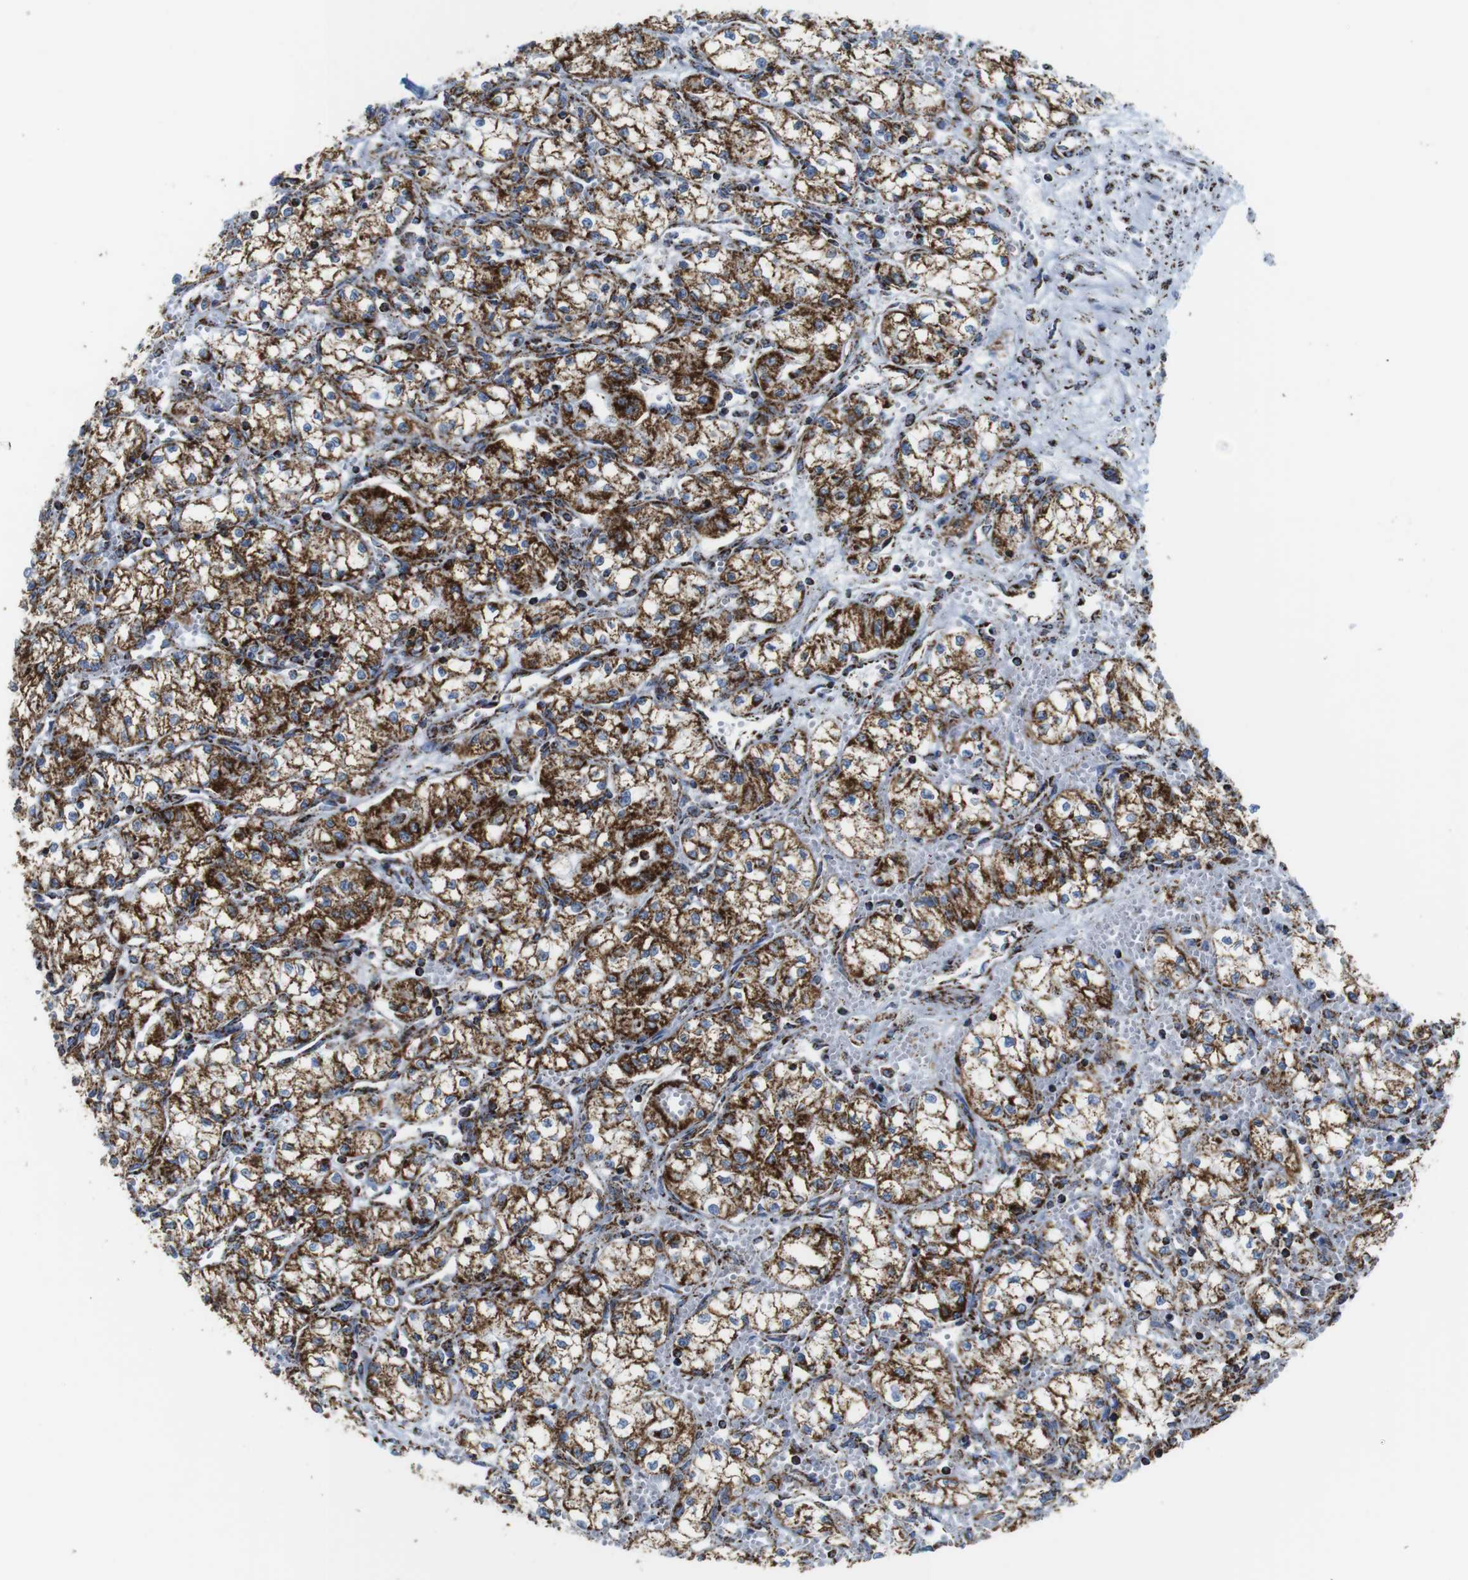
{"staining": {"intensity": "strong", "quantity": ">75%", "location": "cytoplasmic/membranous"}, "tissue": "renal cancer", "cell_type": "Tumor cells", "image_type": "cancer", "snomed": [{"axis": "morphology", "description": "Normal tissue, NOS"}, {"axis": "morphology", "description": "Adenocarcinoma, NOS"}, {"axis": "topography", "description": "Kidney"}], "caption": "Tumor cells show high levels of strong cytoplasmic/membranous staining in approximately >75% of cells in human renal adenocarcinoma.", "gene": "ATP5PO", "patient": {"sex": "male", "age": 59}}